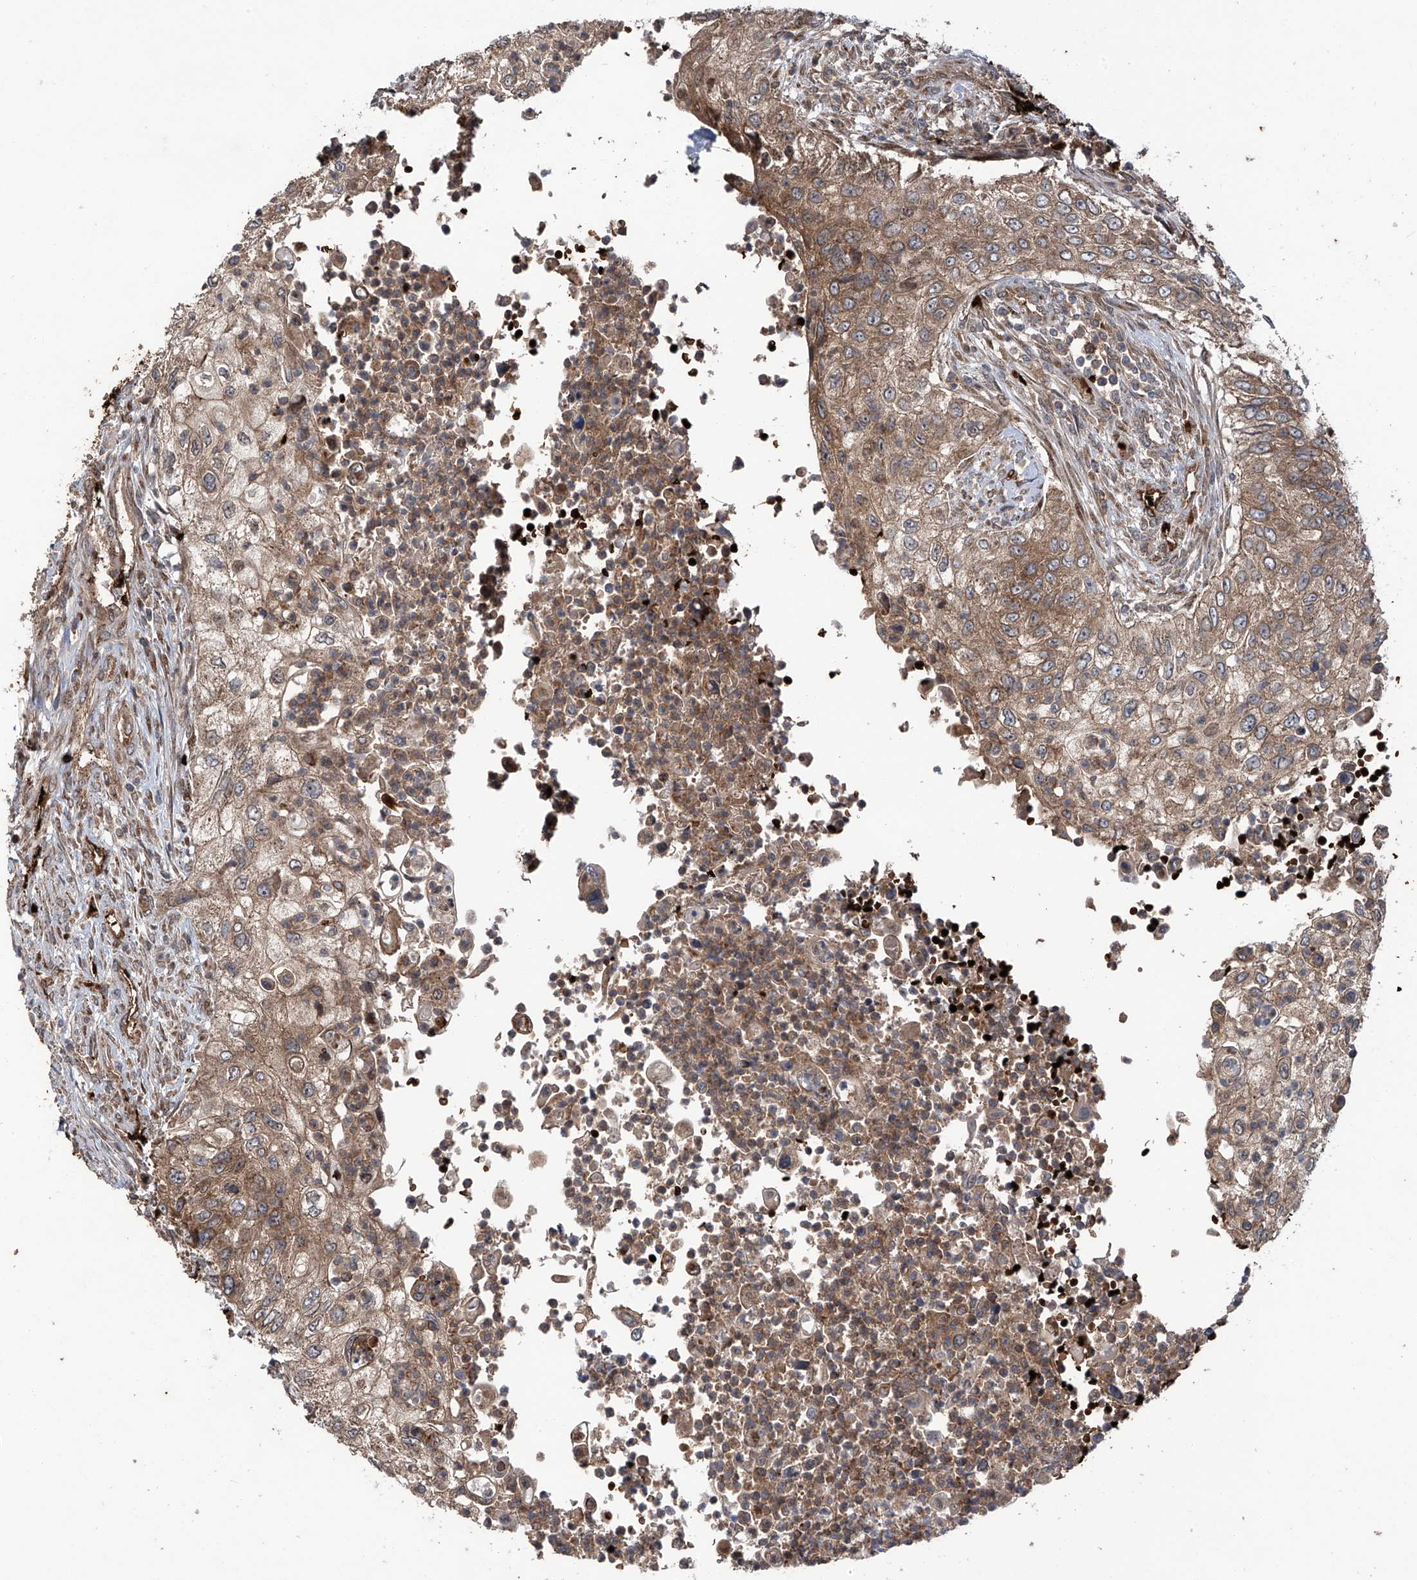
{"staining": {"intensity": "weak", "quantity": ">75%", "location": "cytoplasmic/membranous"}, "tissue": "urothelial cancer", "cell_type": "Tumor cells", "image_type": "cancer", "snomed": [{"axis": "morphology", "description": "Urothelial carcinoma, High grade"}, {"axis": "topography", "description": "Urinary bladder"}], "caption": "High-grade urothelial carcinoma stained with a protein marker exhibits weak staining in tumor cells.", "gene": "ZDHHC9", "patient": {"sex": "female", "age": 60}}